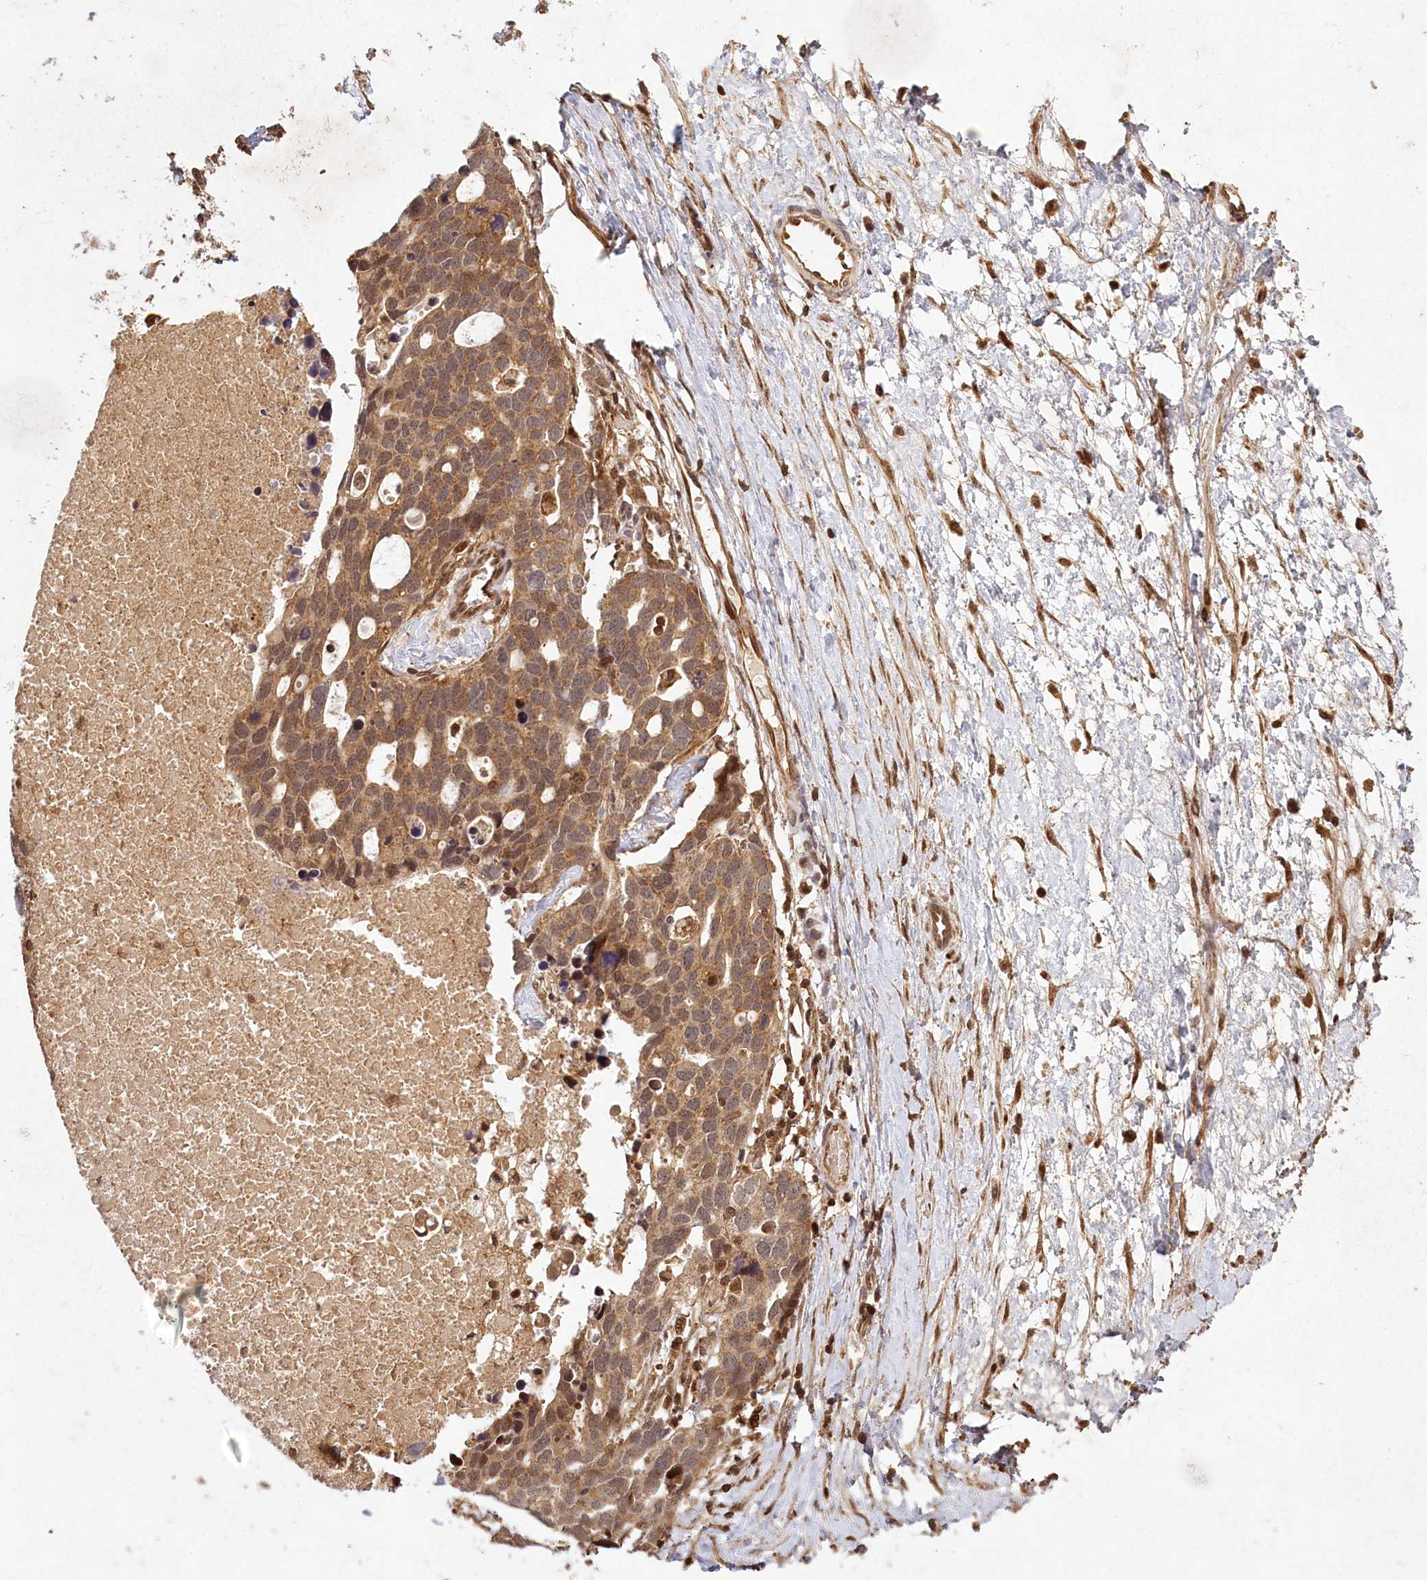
{"staining": {"intensity": "moderate", "quantity": ">75%", "location": "cytoplasmic/membranous"}, "tissue": "ovarian cancer", "cell_type": "Tumor cells", "image_type": "cancer", "snomed": [{"axis": "morphology", "description": "Cystadenocarcinoma, serous, NOS"}, {"axis": "topography", "description": "Ovary"}], "caption": "Immunohistochemical staining of human ovarian cancer (serous cystadenocarcinoma) demonstrates medium levels of moderate cytoplasmic/membranous protein positivity in about >75% of tumor cells. The protein is stained brown, and the nuclei are stained in blue (DAB IHC with brightfield microscopy, high magnification).", "gene": "MICU1", "patient": {"sex": "female", "age": 54}}